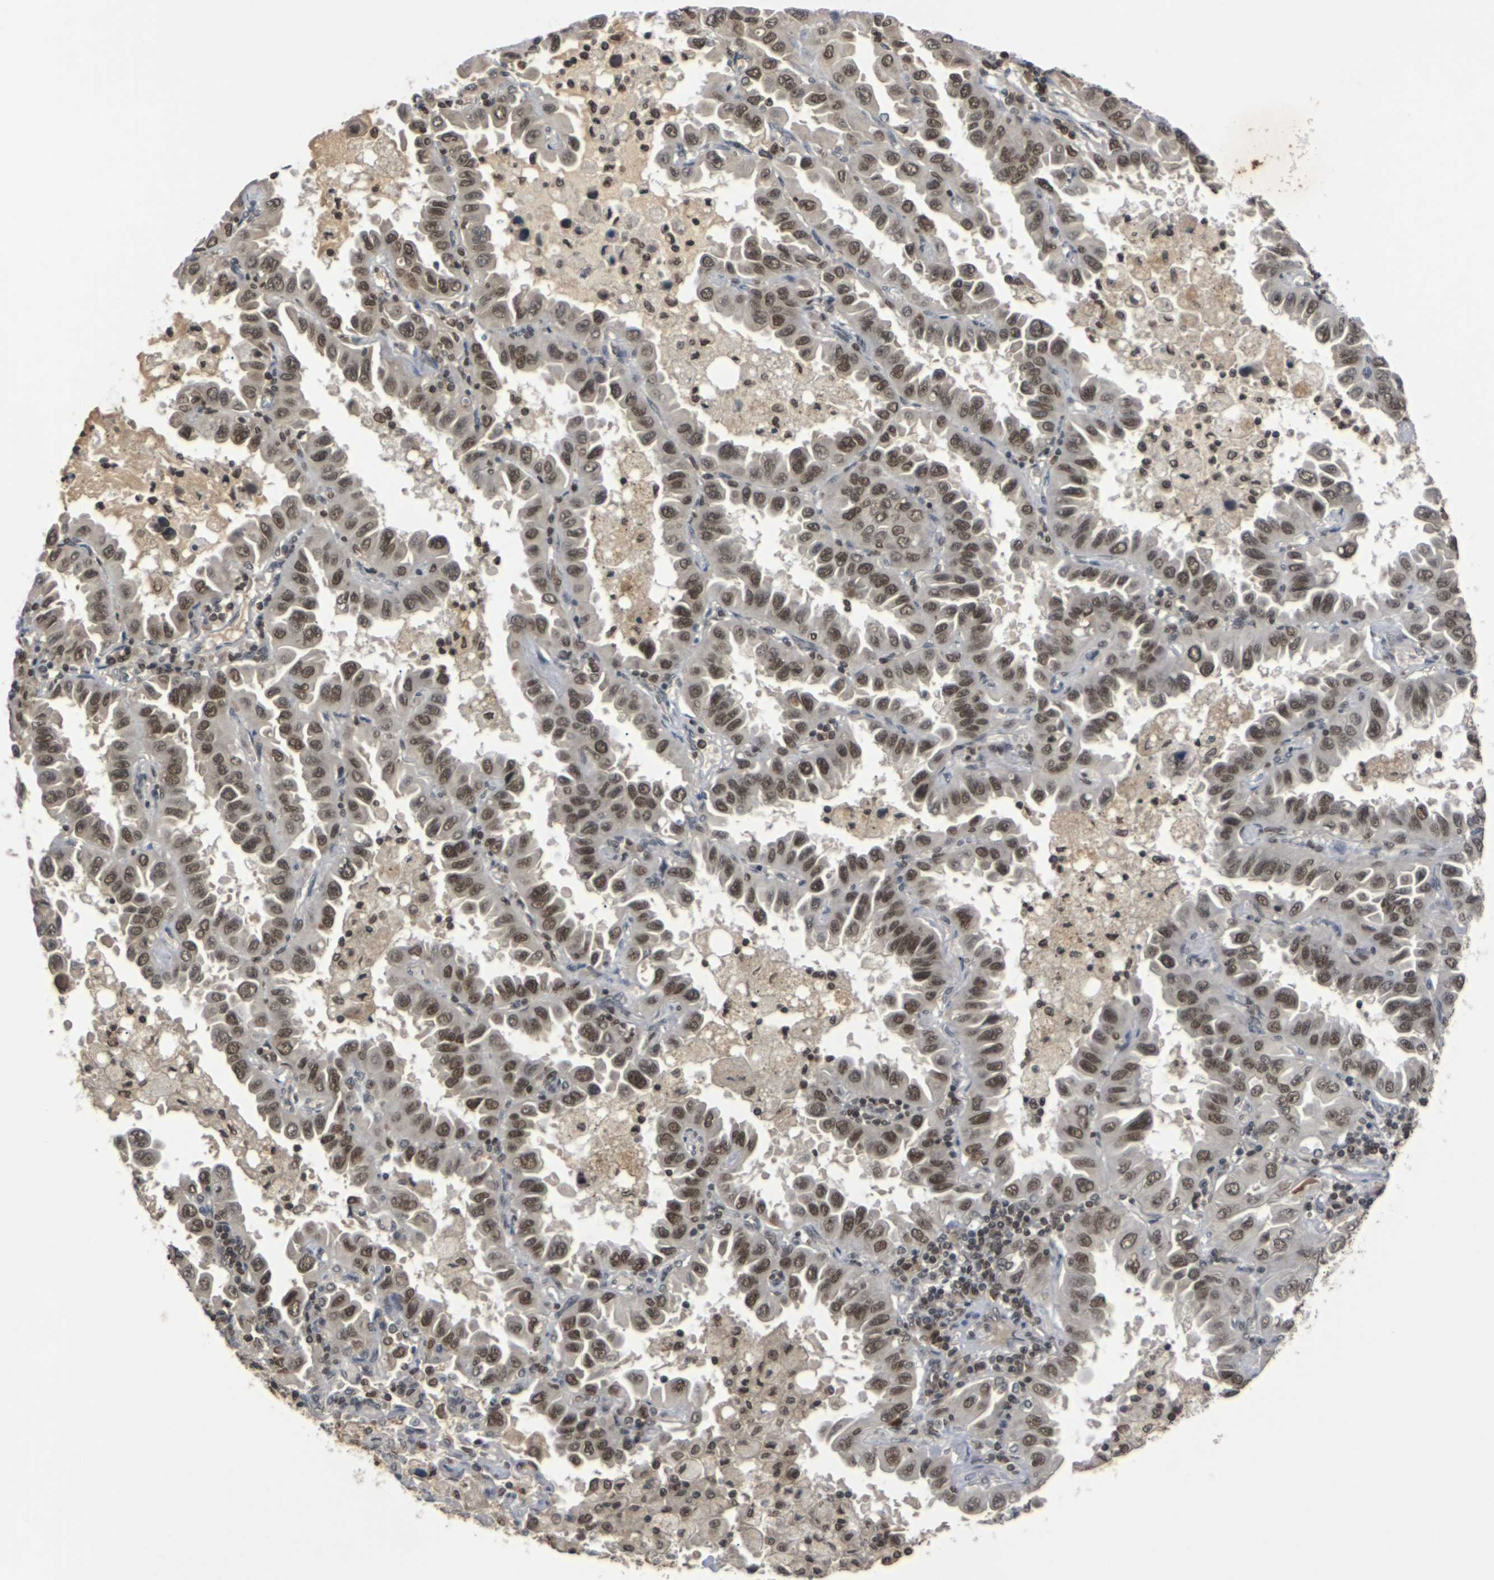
{"staining": {"intensity": "moderate", "quantity": ">75%", "location": "cytoplasmic/membranous,nuclear"}, "tissue": "lung cancer", "cell_type": "Tumor cells", "image_type": "cancer", "snomed": [{"axis": "morphology", "description": "Adenocarcinoma, NOS"}, {"axis": "topography", "description": "Lung"}], "caption": "A medium amount of moderate cytoplasmic/membranous and nuclear staining is present in about >75% of tumor cells in lung adenocarcinoma tissue. Nuclei are stained in blue.", "gene": "NELFA", "patient": {"sex": "male", "age": 64}}